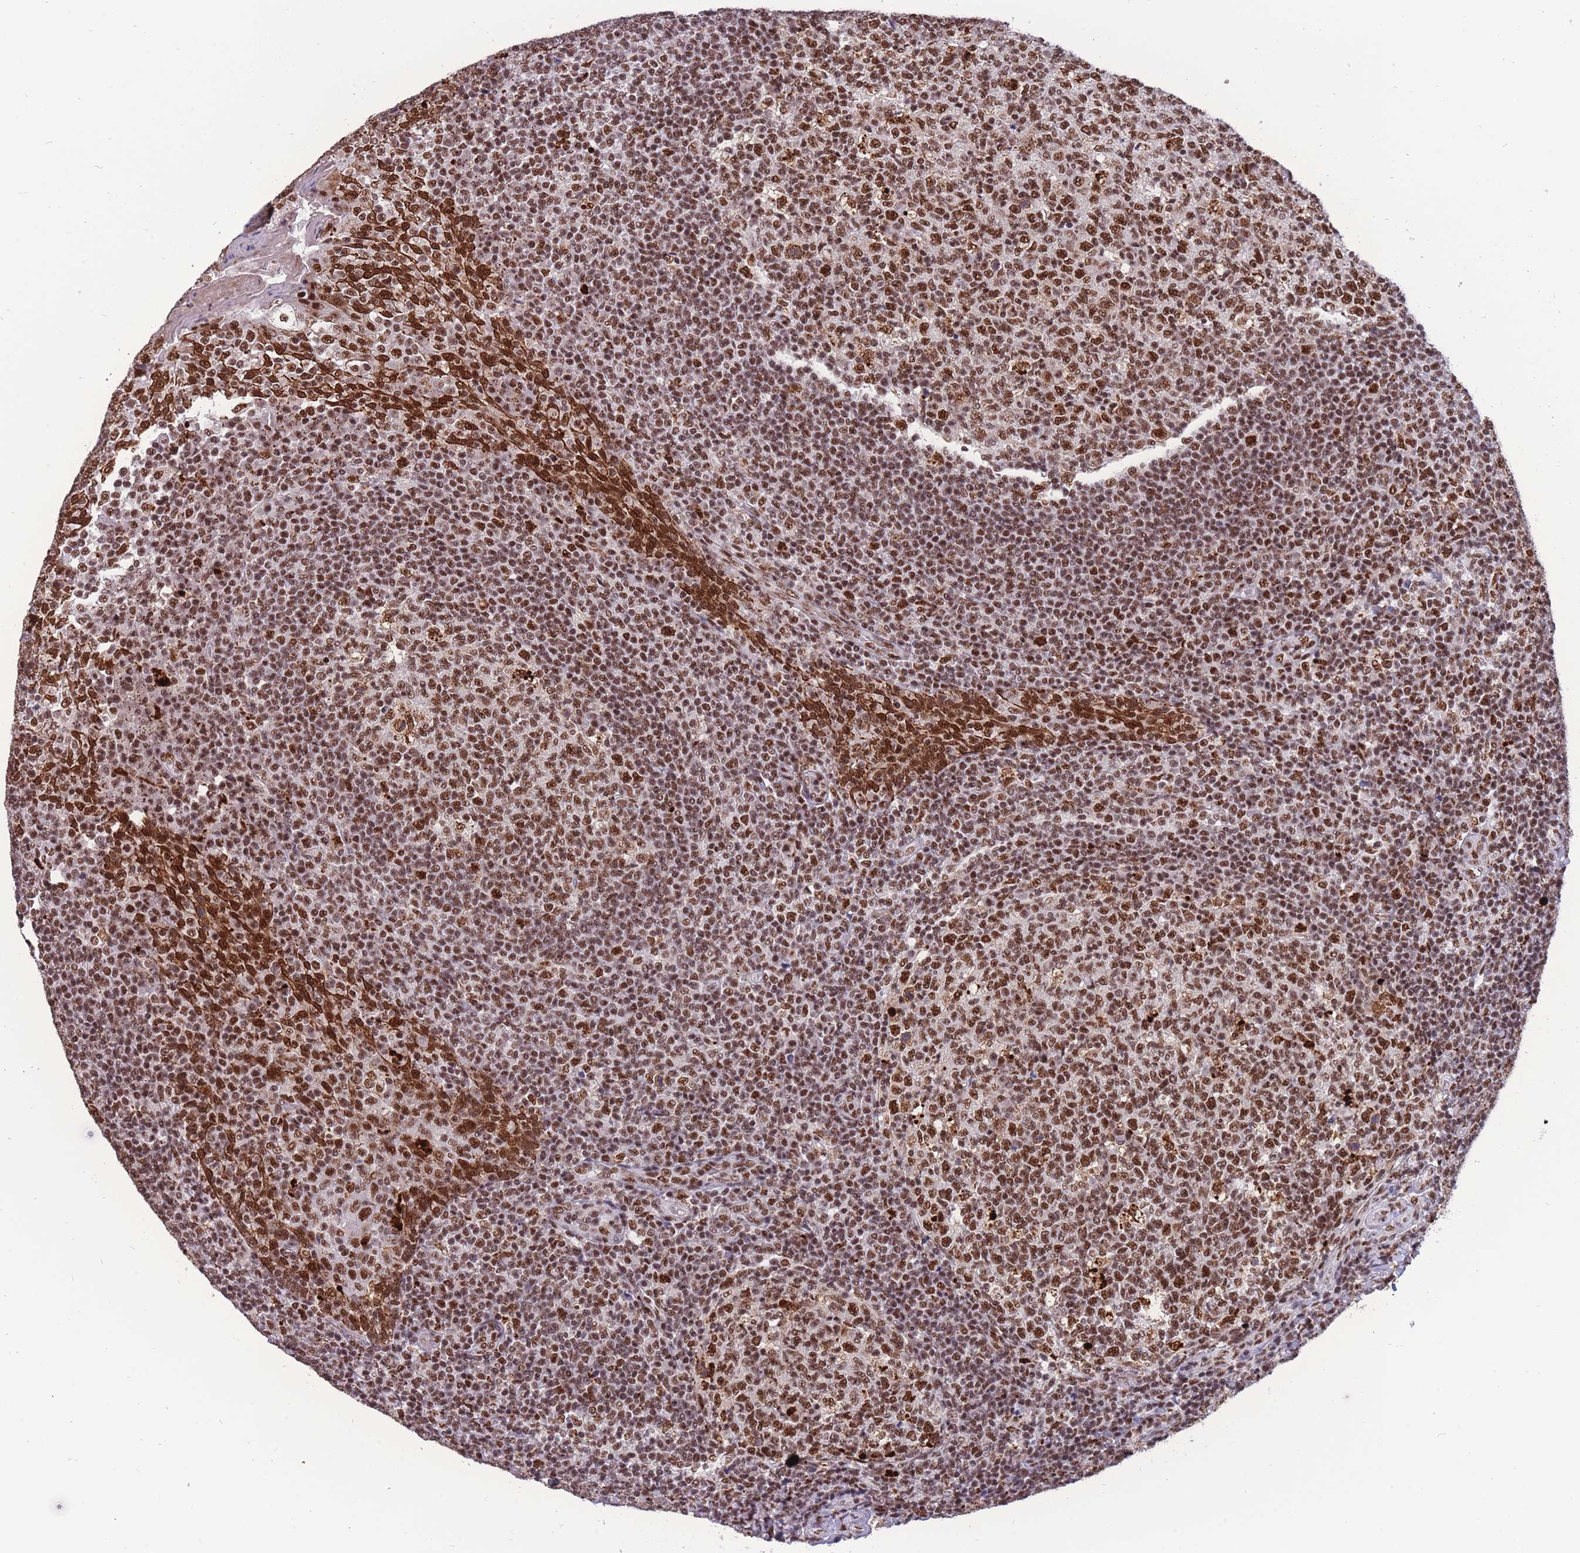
{"staining": {"intensity": "moderate", "quantity": ">75%", "location": "nuclear"}, "tissue": "tonsil", "cell_type": "Germinal center cells", "image_type": "normal", "snomed": [{"axis": "morphology", "description": "Normal tissue, NOS"}, {"axis": "topography", "description": "Tonsil"}], "caption": "A medium amount of moderate nuclear positivity is present in about >75% of germinal center cells in unremarkable tonsil.", "gene": "PRPF19", "patient": {"sex": "female", "age": 19}}